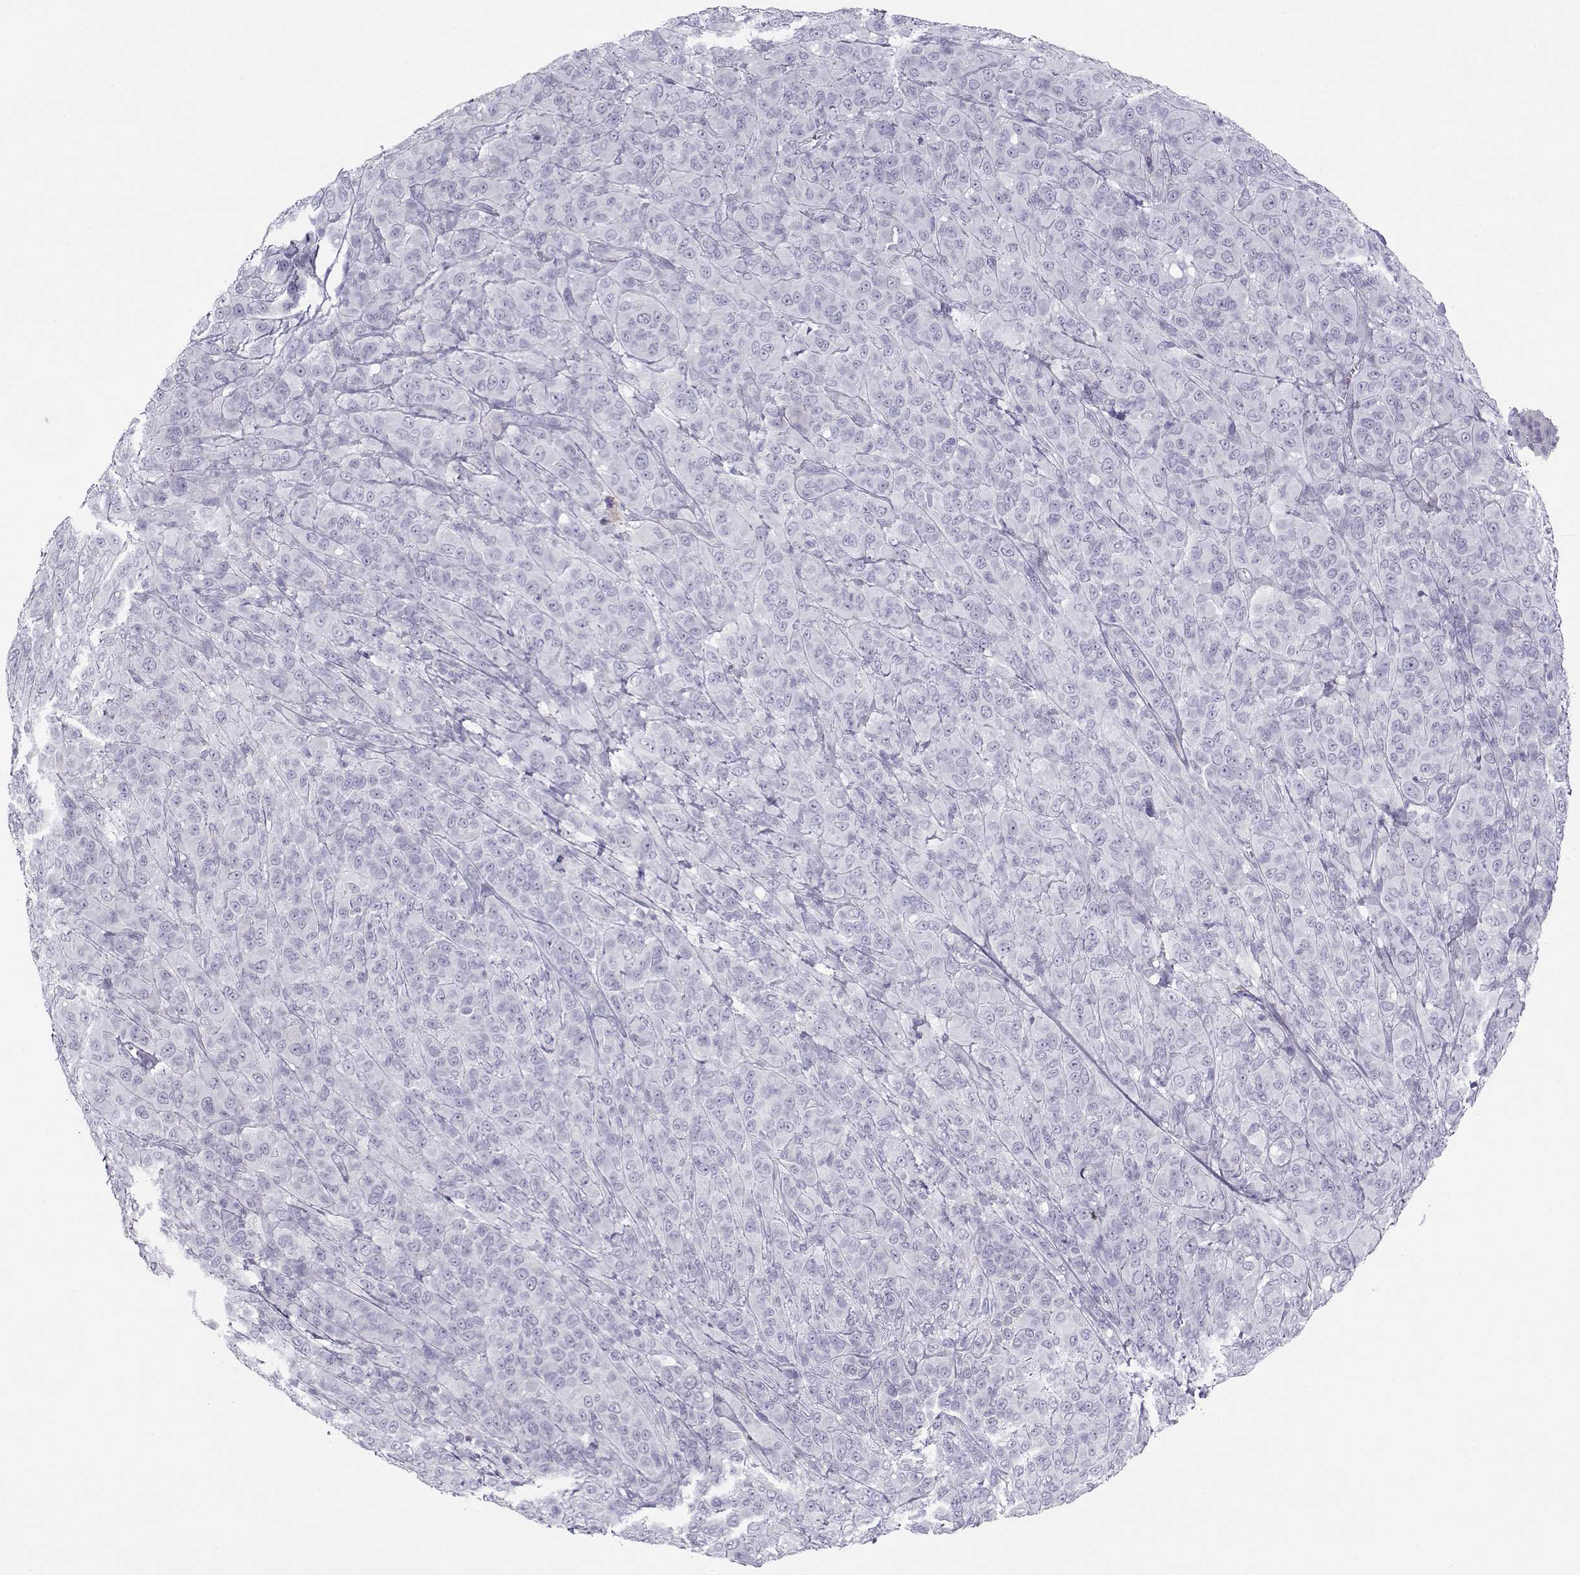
{"staining": {"intensity": "negative", "quantity": "none", "location": "none"}, "tissue": "melanoma", "cell_type": "Tumor cells", "image_type": "cancer", "snomed": [{"axis": "morphology", "description": "Malignant melanoma, NOS"}, {"axis": "topography", "description": "Skin"}], "caption": "Immunohistochemistry (IHC) of melanoma displays no expression in tumor cells. Nuclei are stained in blue.", "gene": "CREB3L3", "patient": {"sex": "female", "age": 87}}